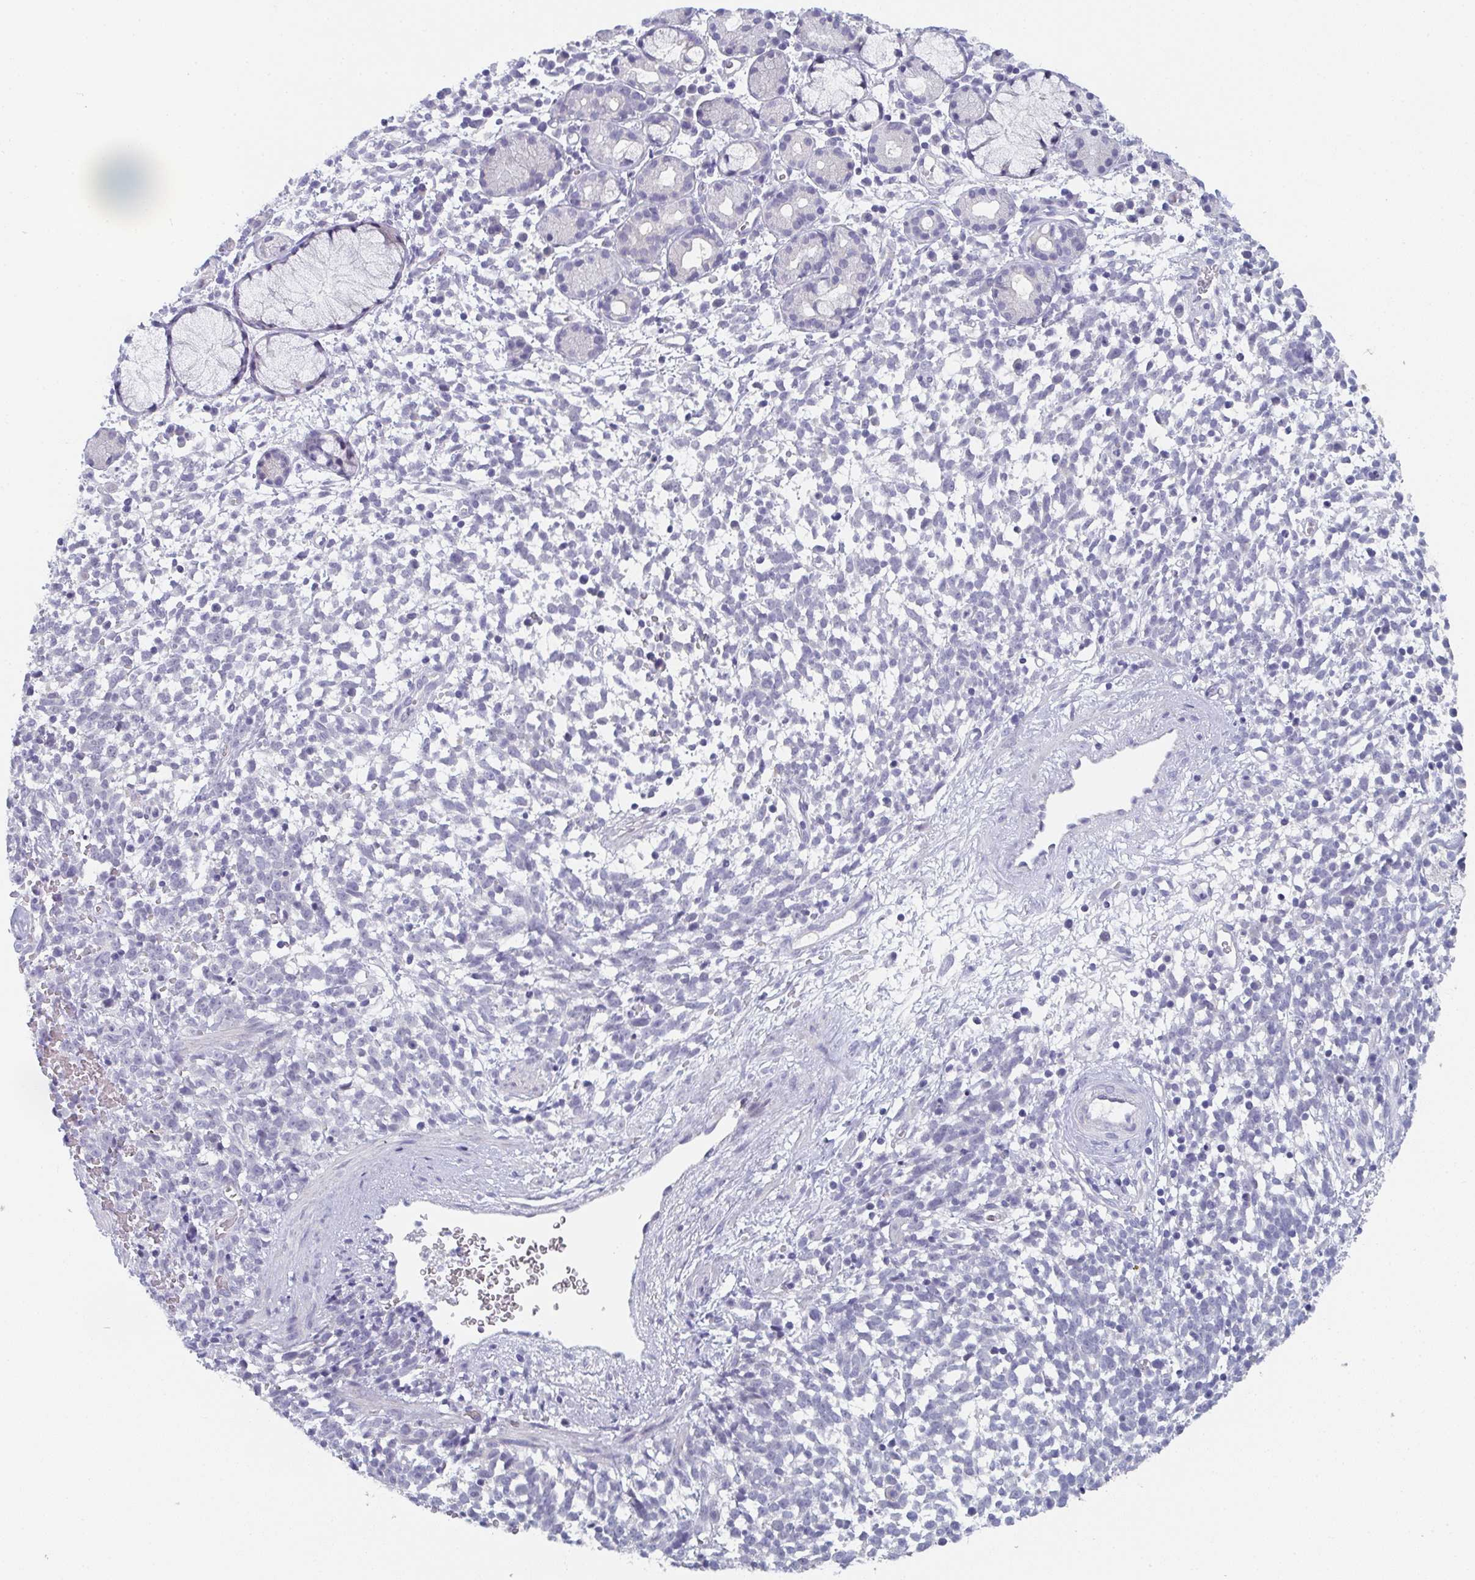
{"staining": {"intensity": "negative", "quantity": "none", "location": "none"}, "tissue": "melanoma", "cell_type": "Tumor cells", "image_type": "cancer", "snomed": [{"axis": "morphology", "description": "Malignant melanoma, NOS"}, {"axis": "topography", "description": "Skin"}], "caption": "This is an immunohistochemistry (IHC) micrograph of malignant melanoma. There is no staining in tumor cells.", "gene": "DYDC2", "patient": {"sex": "female", "age": 70}}